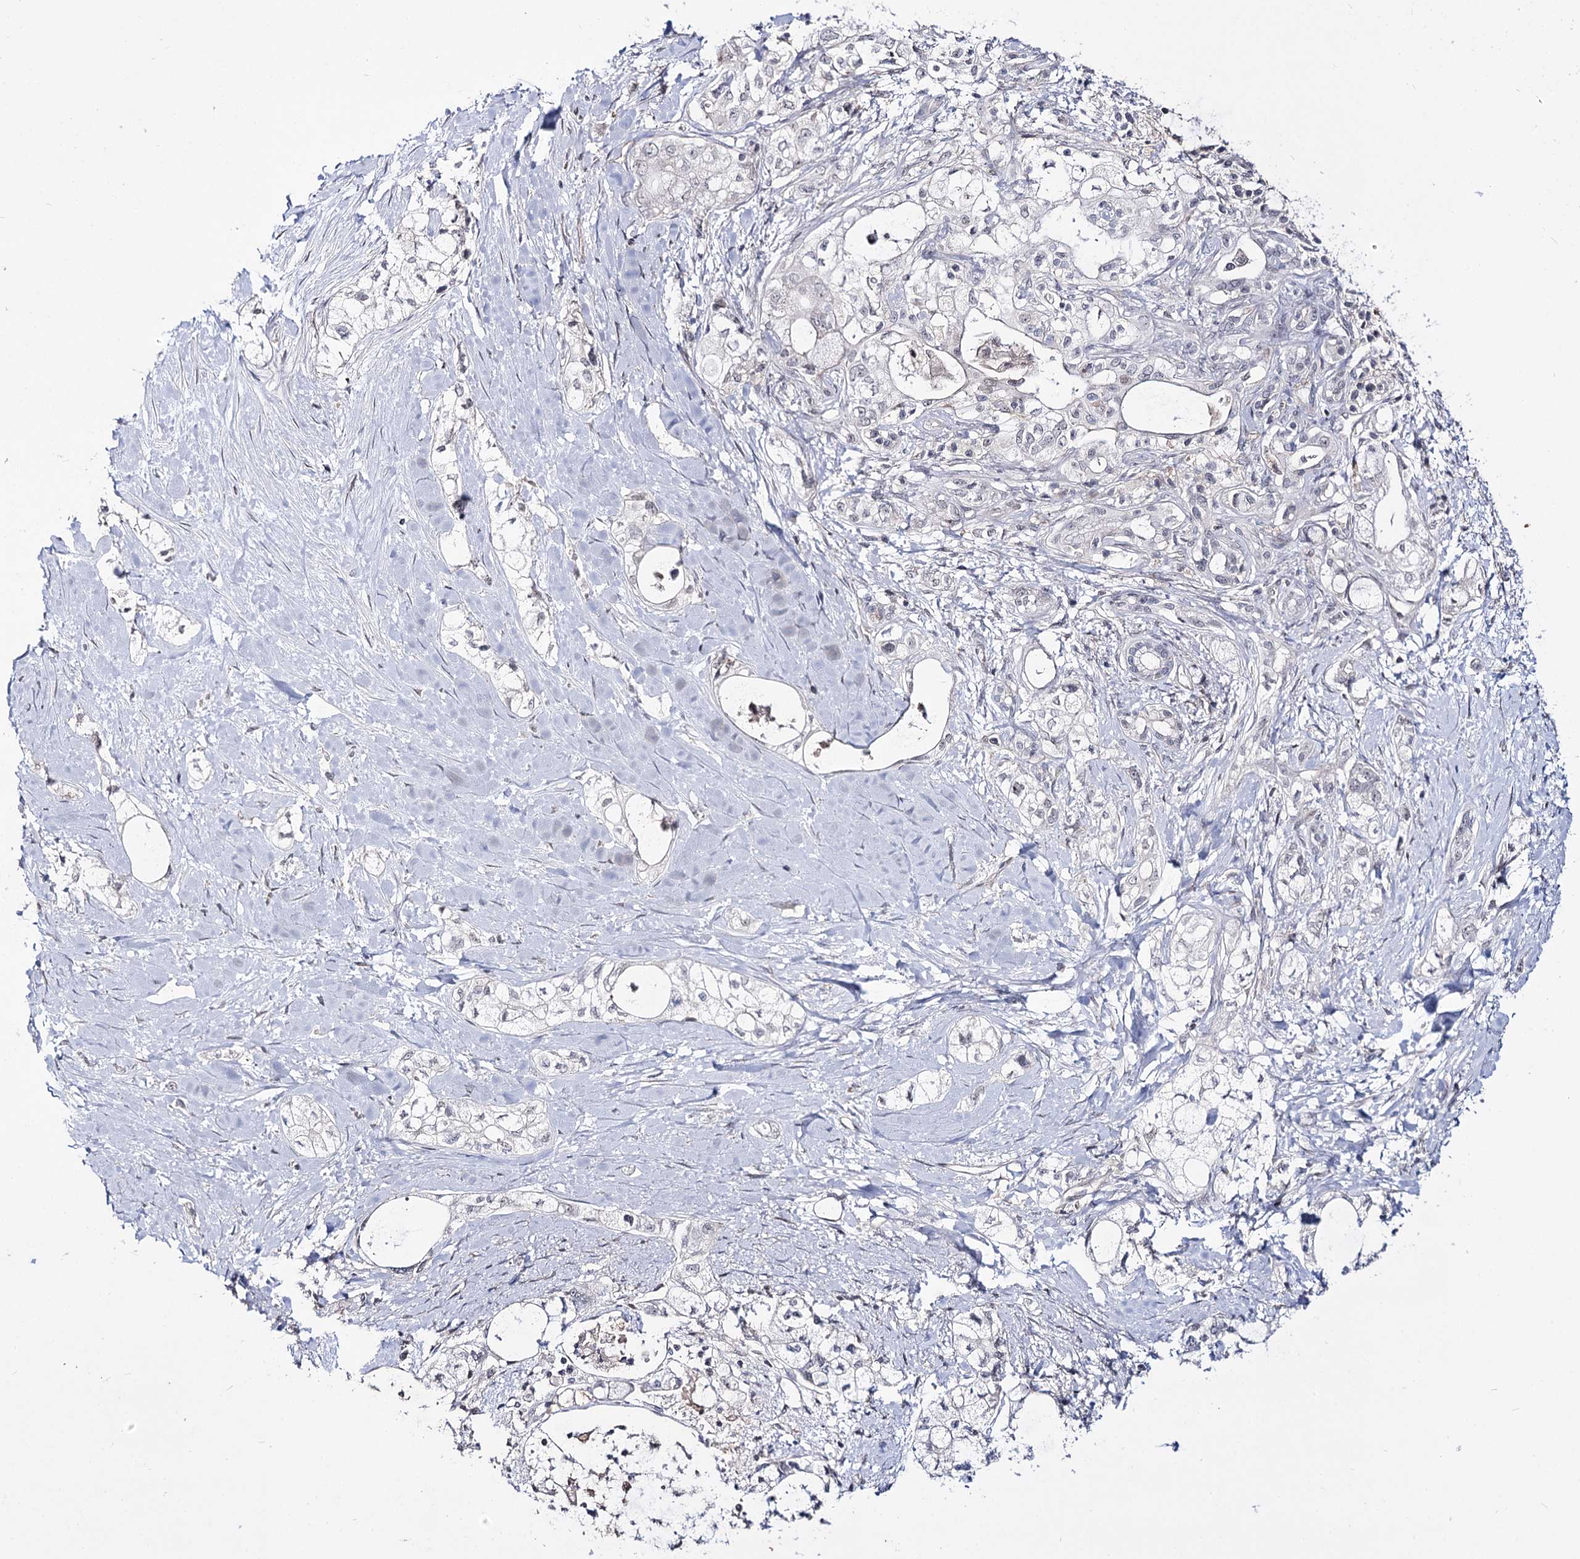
{"staining": {"intensity": "negative", "quantity": "none", "location": "none"}, "tissue": "pancreatic cancer", "cell_type": "Tumor cells", "image_type": "cancer", "snomed": [{"axis": "morphology", "description": "Adenocarcinoma, NOS"}, {"axis": "topography", "description": "Pancreas"}], "caption": "Human pancreatic cancer (adenocarcinoma) stained for a protein using immunohistochemistry (IHC) shows no expression in tumor cells.", "gene": "RRP9", "patient": {"sex": "male", "age": 70}}